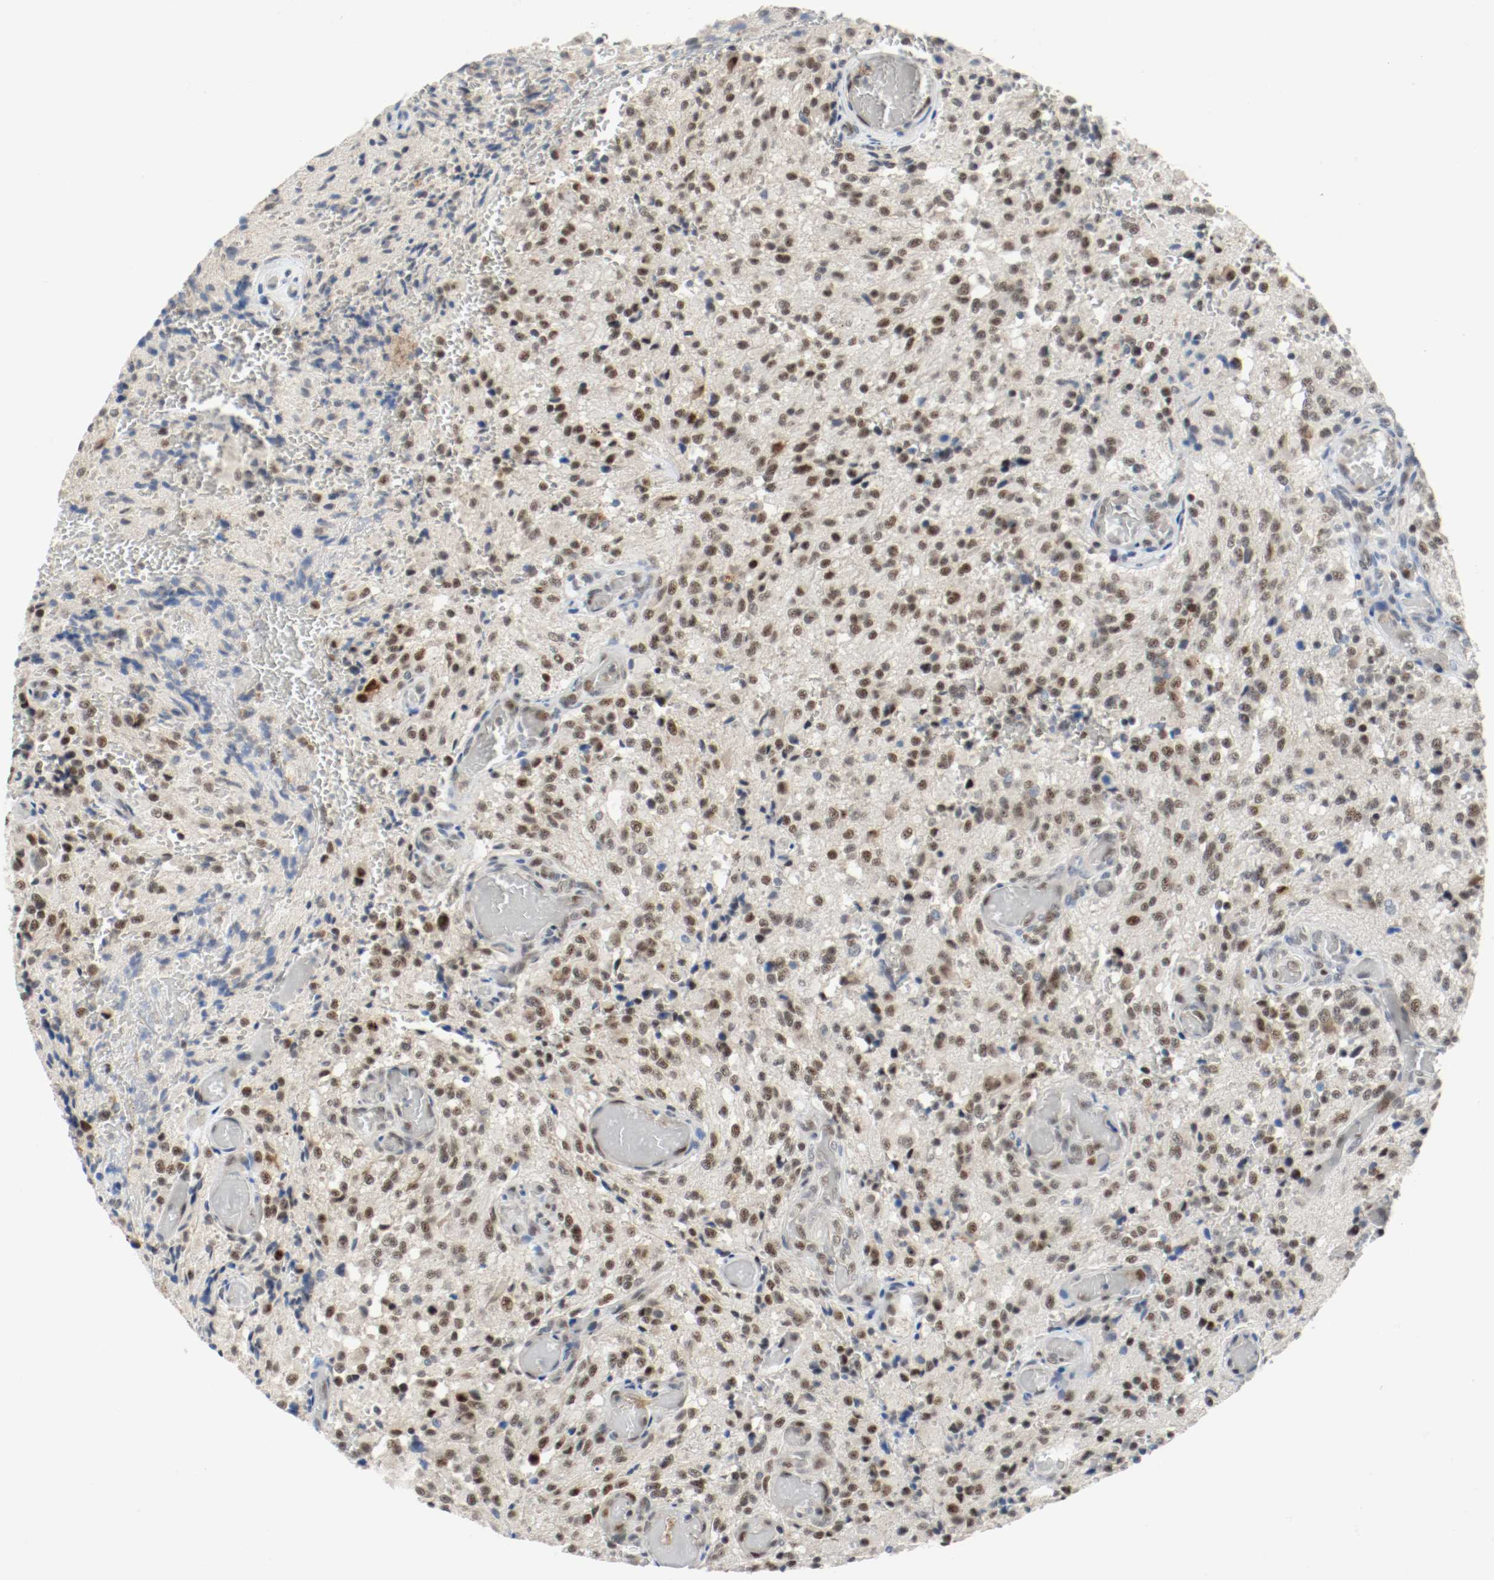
{"staining": {"intensity": "strong", "quantity": "25%-75%", "location": "nuclear"}, "tissue": "glioma", "cell_type": "Tumor cells", "image_type": "cancer", "snomed": [{"axis": "morphology", "description": "Normal tissue, NOS"}, {"axis": "morphology", "description": "Glioma, malignant, High grade"}, {"axis": "topography", "description": "Cerebral cortex"}], "caption": "Immunohistochemical staining of human malignant glioma (high-grade) reveals strong nuclear protein staining in about 25%-75% of tumor cells.", "gene": "ASH1L", "patient": {"sex": "male", "age": 56}}